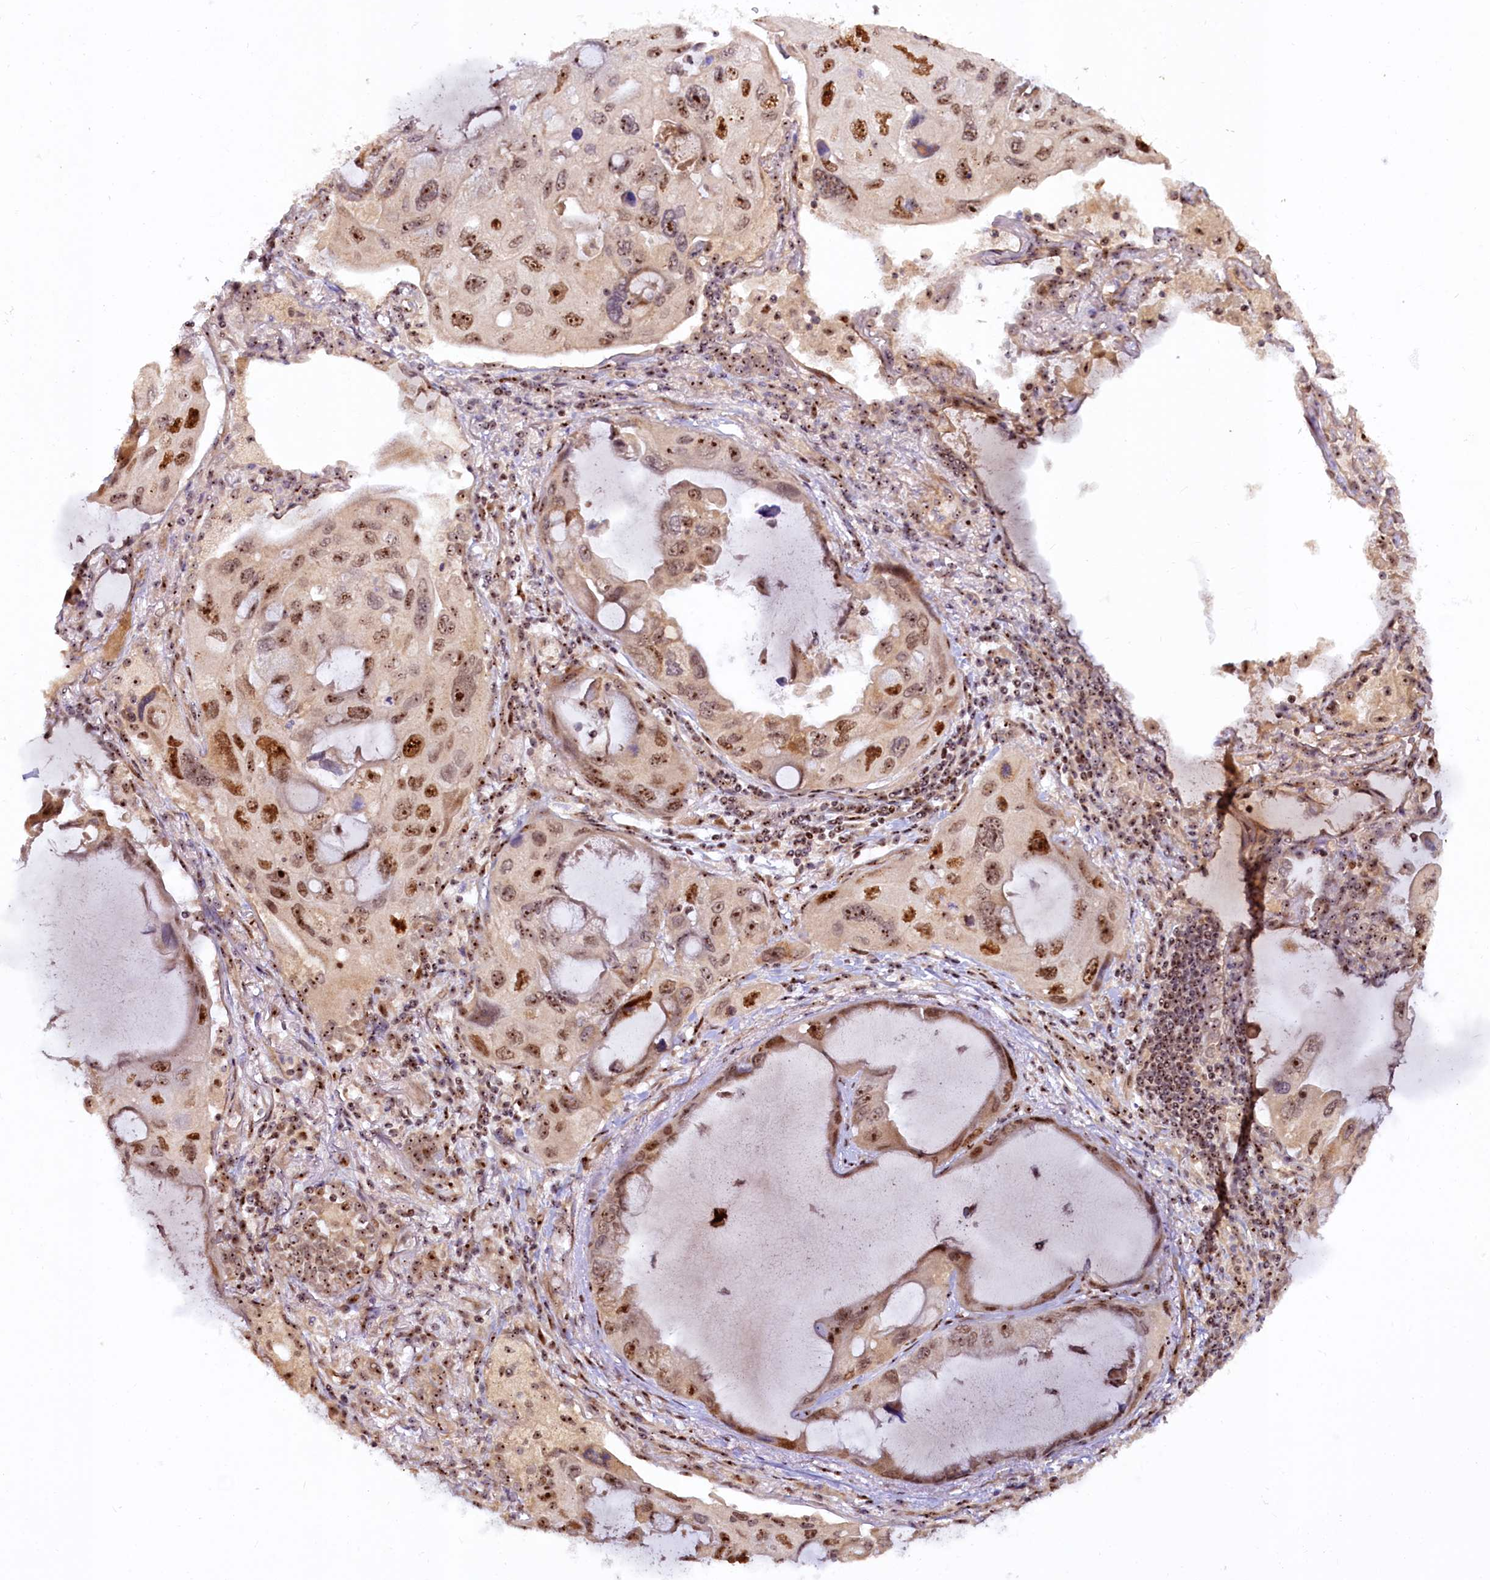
{"staining": {"intensity": "moderate", "quantity": ">75%", "location": "cytoplasmic/membranous,nuclear"}, "tissue": "lung cancer", "cell_type": "Tumor cells", "image_type": "cancer", "snomed": [{"axis": "morphology", "description": "Squamous cell carcinoma, NOS"}, {"axis": "topography", "description": "Lung"}], "caption": "Human lung cancer stained for a protein (brown) exhibits moderate cytoplasmic/membranous and nuclear positive expression in approximately >75% of tumor cells.", "gene": "TCOF1", "patient": {"sex": "female", "age": 73}}